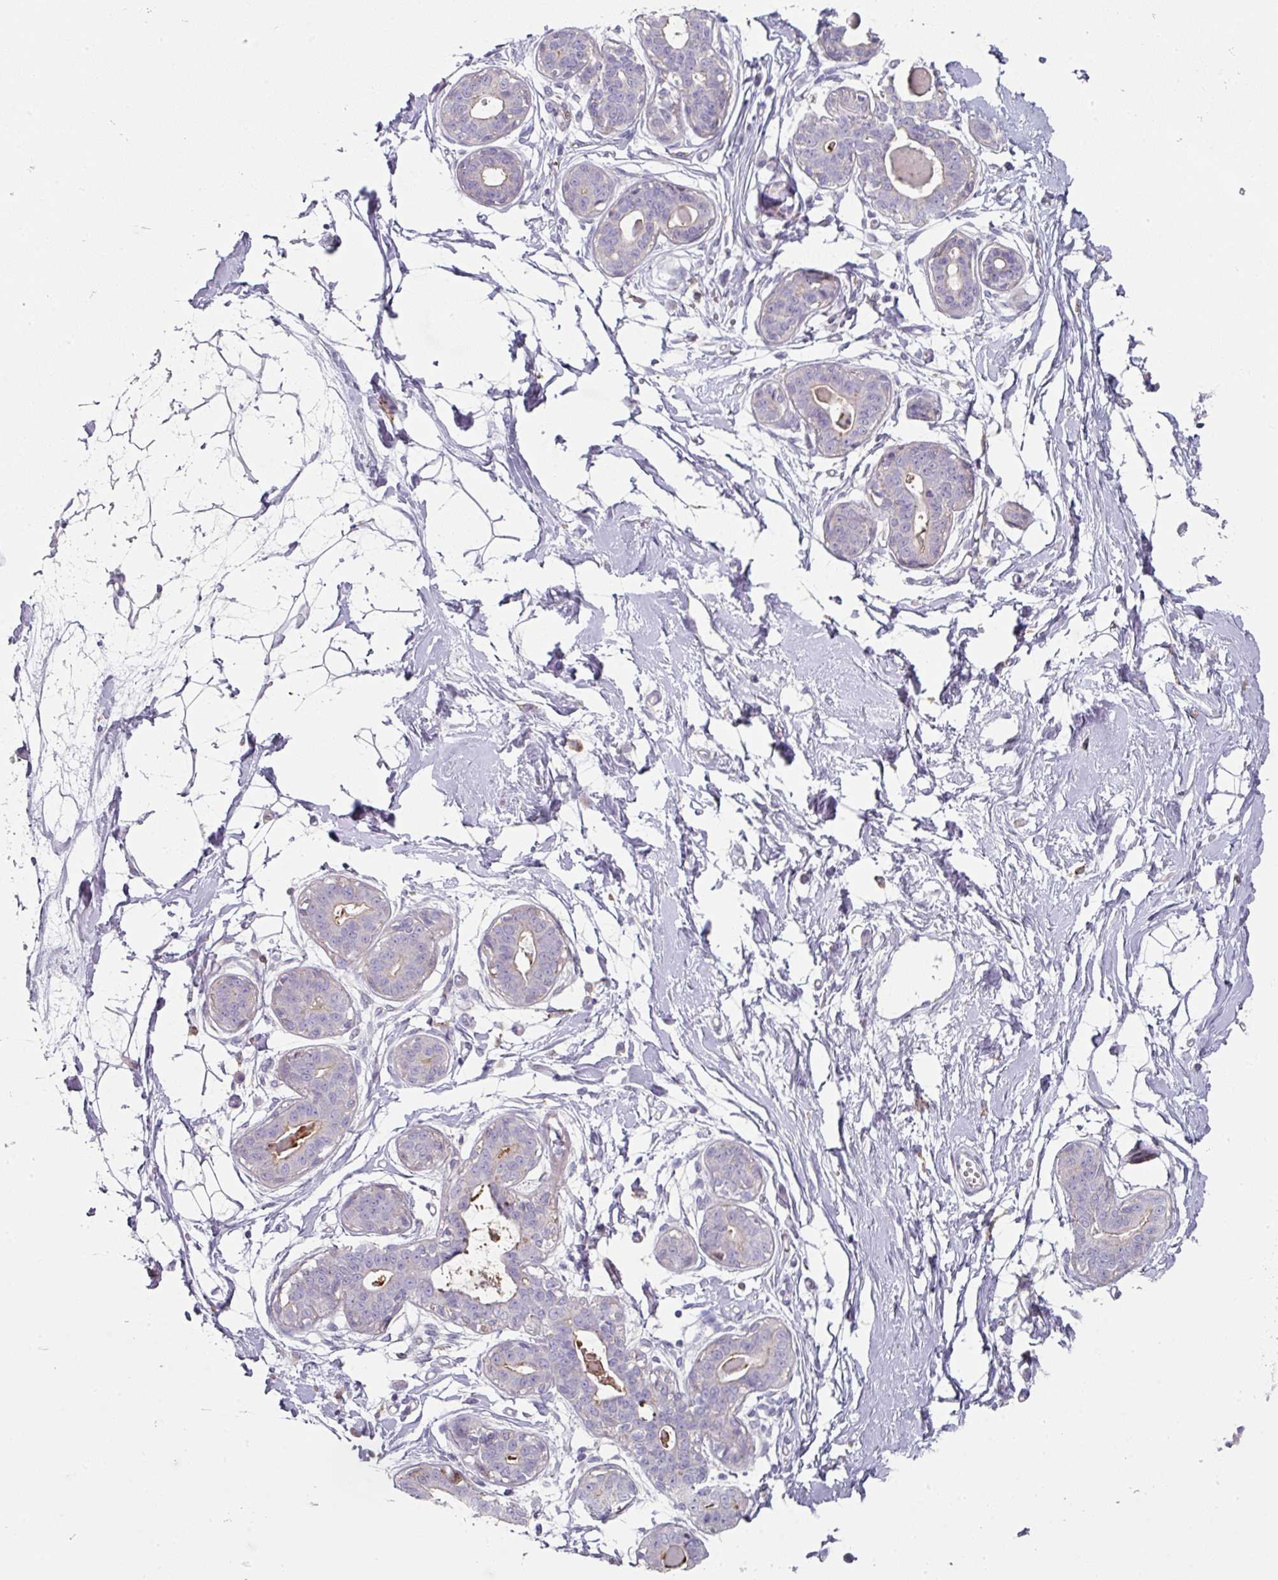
{"staining": {"intensity": "negative", "quantity": "none", "location": "none"}, "tissue": "breast", "cell_type": "Adipocytes", "image_type": "normal", "snomed": [{"axis": "morphology", "description": "Normal tissue, NOS"}, {"axis": "topography", "description": "Breast"}], "caption": "A high-resolution micrograph shows immunohistochemistry (IHC) staining of normal breast, which shows no significant positivity in adipocytes. Brightfield microscopy of IHC stained with DAB (3,3'-diaminobenzidine) (brown) and hematoxylin (blue), captured at high magnification.", "gene": "WSB2", "patient": {"sex": "female", "age": 45}}